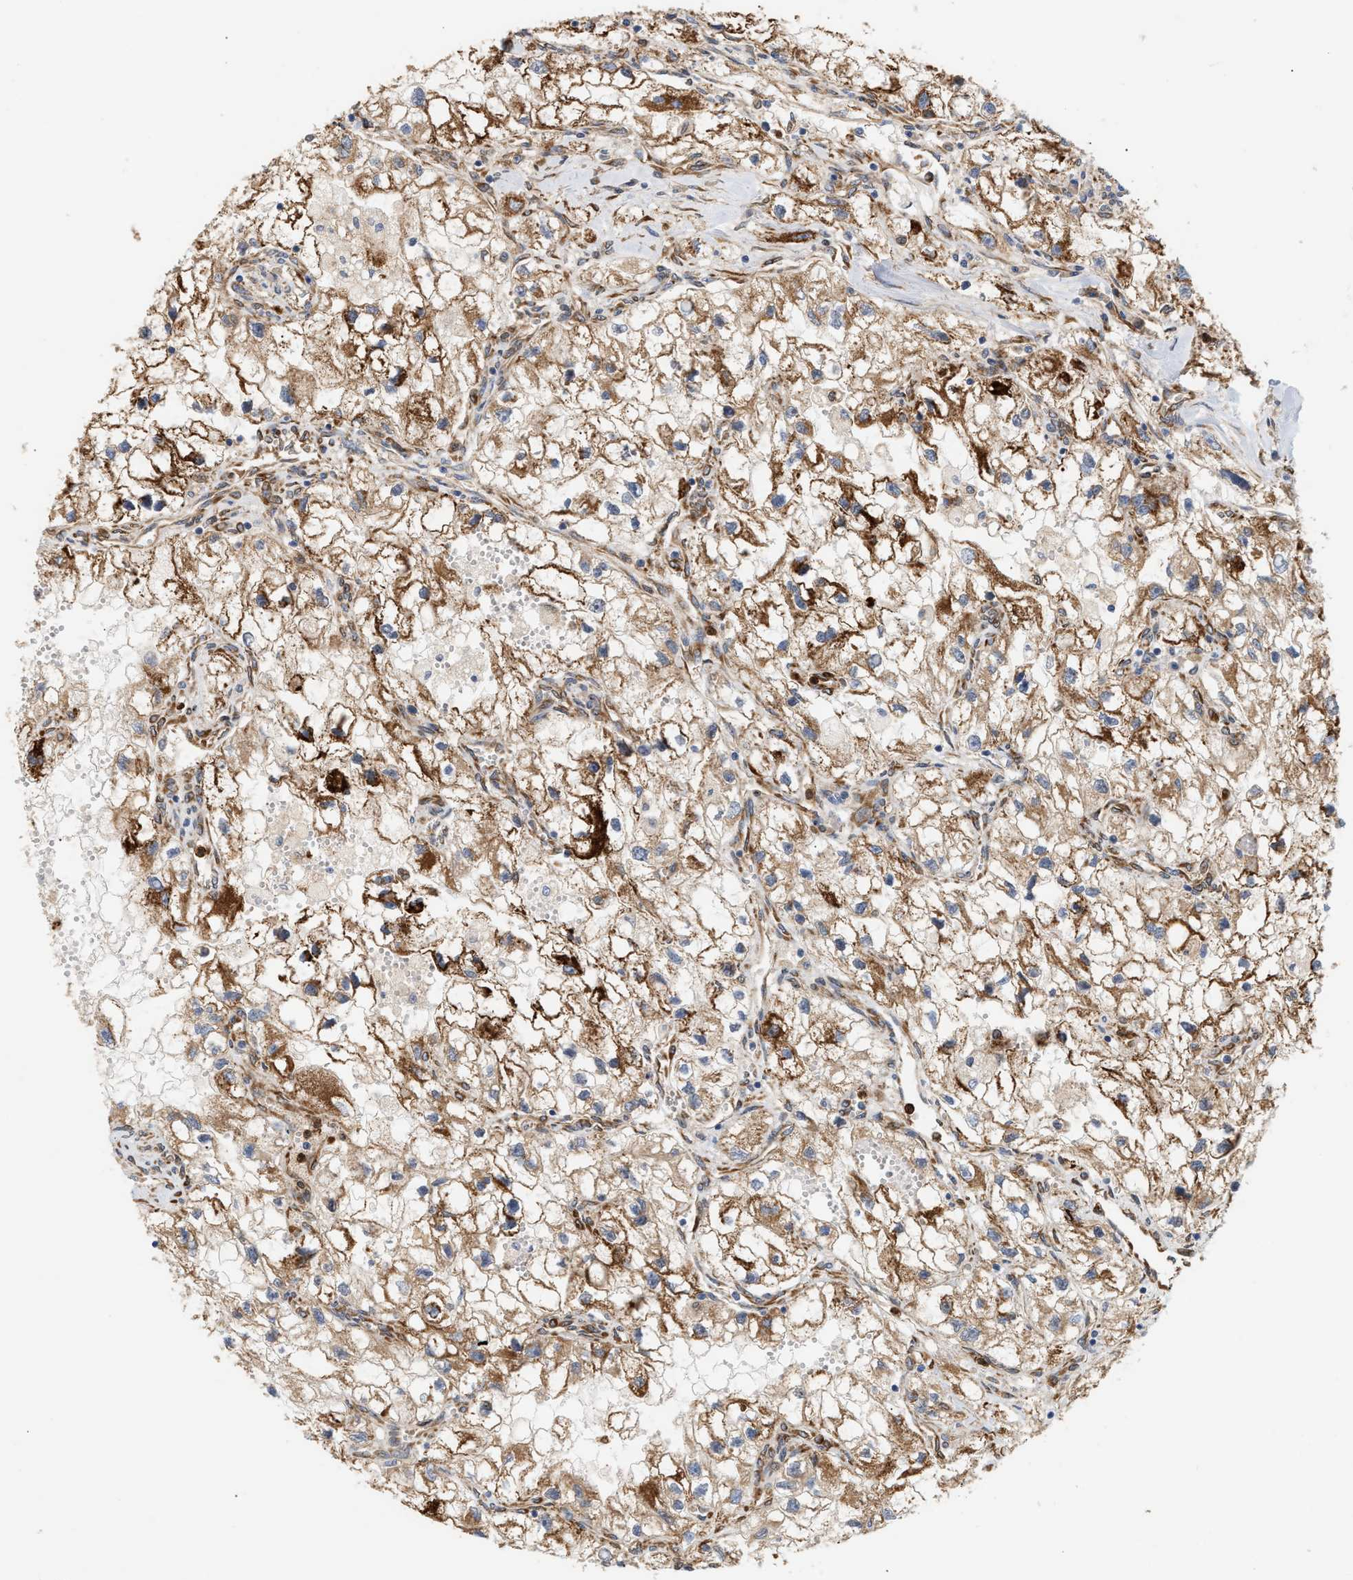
{"staining": {"intensity": "moderate", "quantity": ">75%", "location": "cytoplasmic/membranous"}, "tissue": "renal cancer", "cell_type": "Tumor cells", "image_type": "cancer", "snomed": [{"axis": "morphology", "description": "Adenocarcinoma, NOS"}, {"axis": "topography", "description": "Kidney"}], "caption": "Tumor cells display moderate cytoplasmic/membranous positivity in about >75% of cells in renal cancer (adenocarcinoma). (DAB = brown stain, brightfield microscopy at high magnification).", "gene": "PLCD1", "patient": {"sex": "female", "age": 70}}